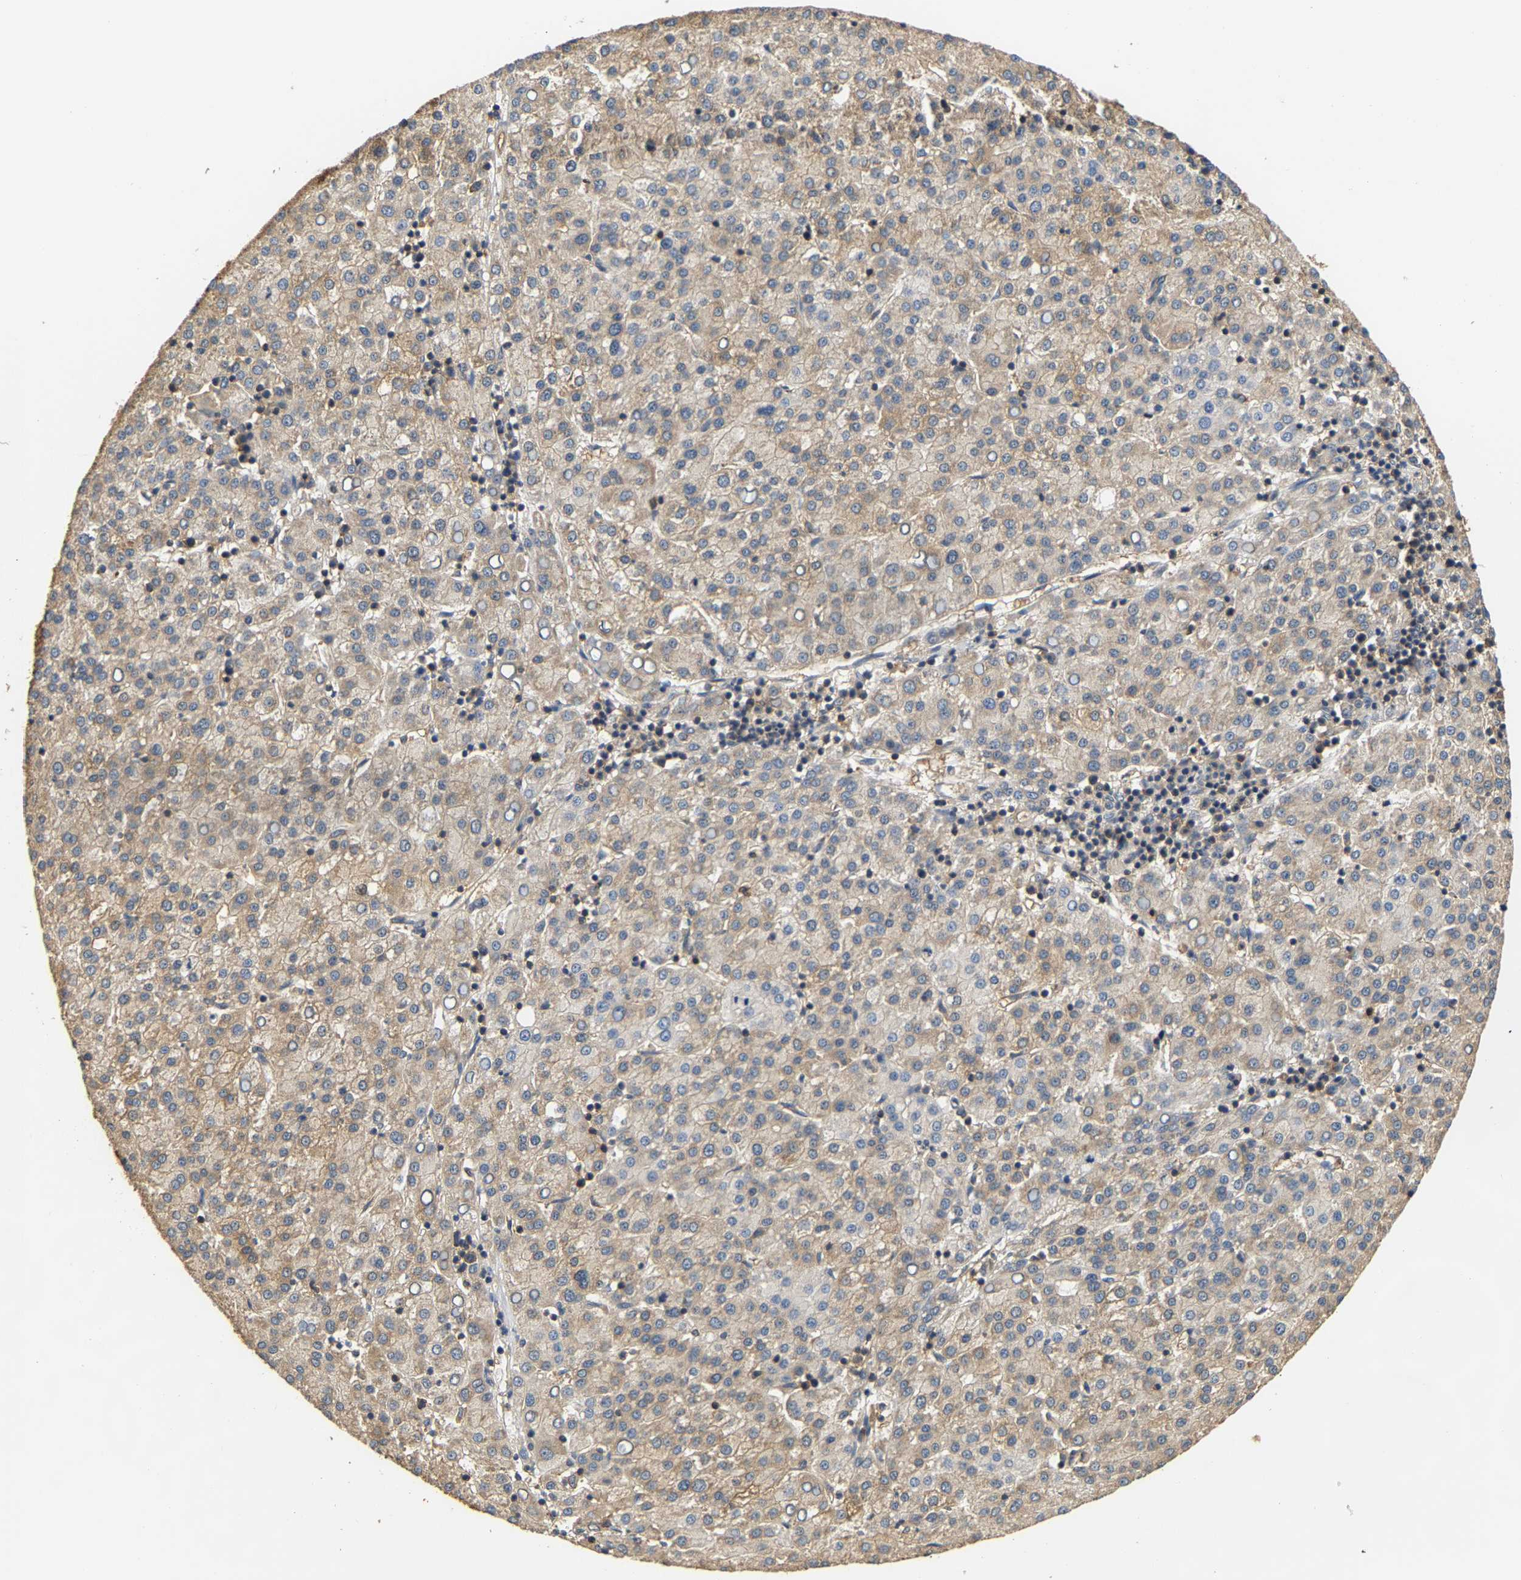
{"staining": {"intensity": "weak", "quantity": "25%-75%", "location": "cytoplasmic/membranous"}, "tissue": "liver cancer", "cell_type": "Tumor cells", "image_type": "cancer", "snomed": [{"axis": "morphology", "description": "Carcinoma, Hepatocellular, NOS"}, {"axis": "topography", "description": "Liver"}], "caption": "The immunohistochemical stain highlights weak cytoplasmic/membranous expression in tumor cells of liver cancer (hepatocellular carcinoma) tissue.", "gene": "GPI", "patient": {"sex": "female", "age": 58}}